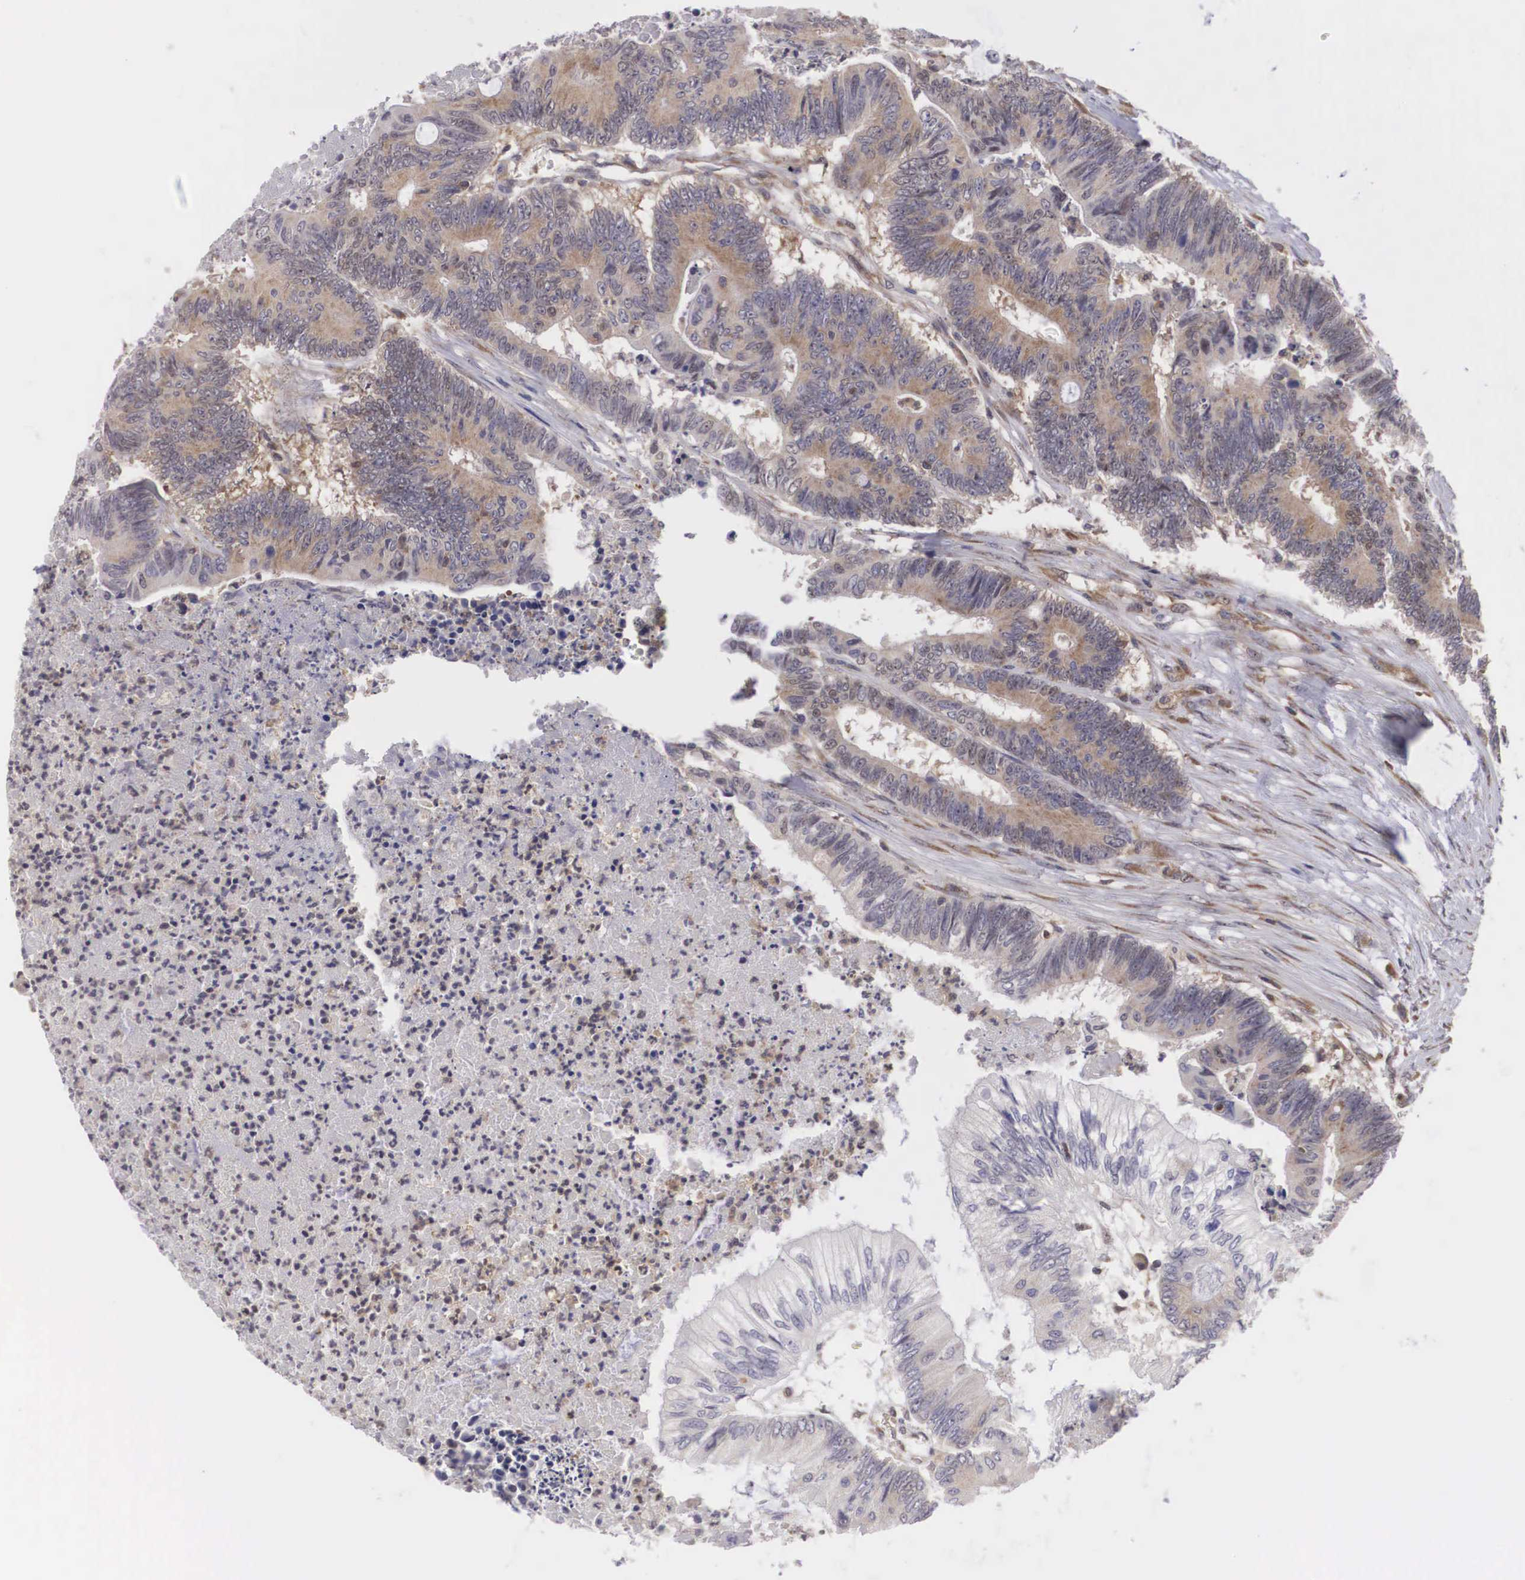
{"staining": {"intensity": "weak", "quantity": ">75%", "location": "cytoplasmic/membranous"}, "tissue": "colorectal cancer", "cell_type": "Tumor cells", "image_type": "cancer", "snomed": [{"axis": "morphology", "description": "Adenocarcinoma, NOS"}, {"axis": "topography", "description": "Colon"}], "caption": "A histopathology image of colorectal cancer (adenocarcinoma) stained for a protein demonstrates weak cytoplasmic/membranous brown staining in tumor cells.", "gene": "ADSL", "patient": {"sex": "male", "age": 65}}